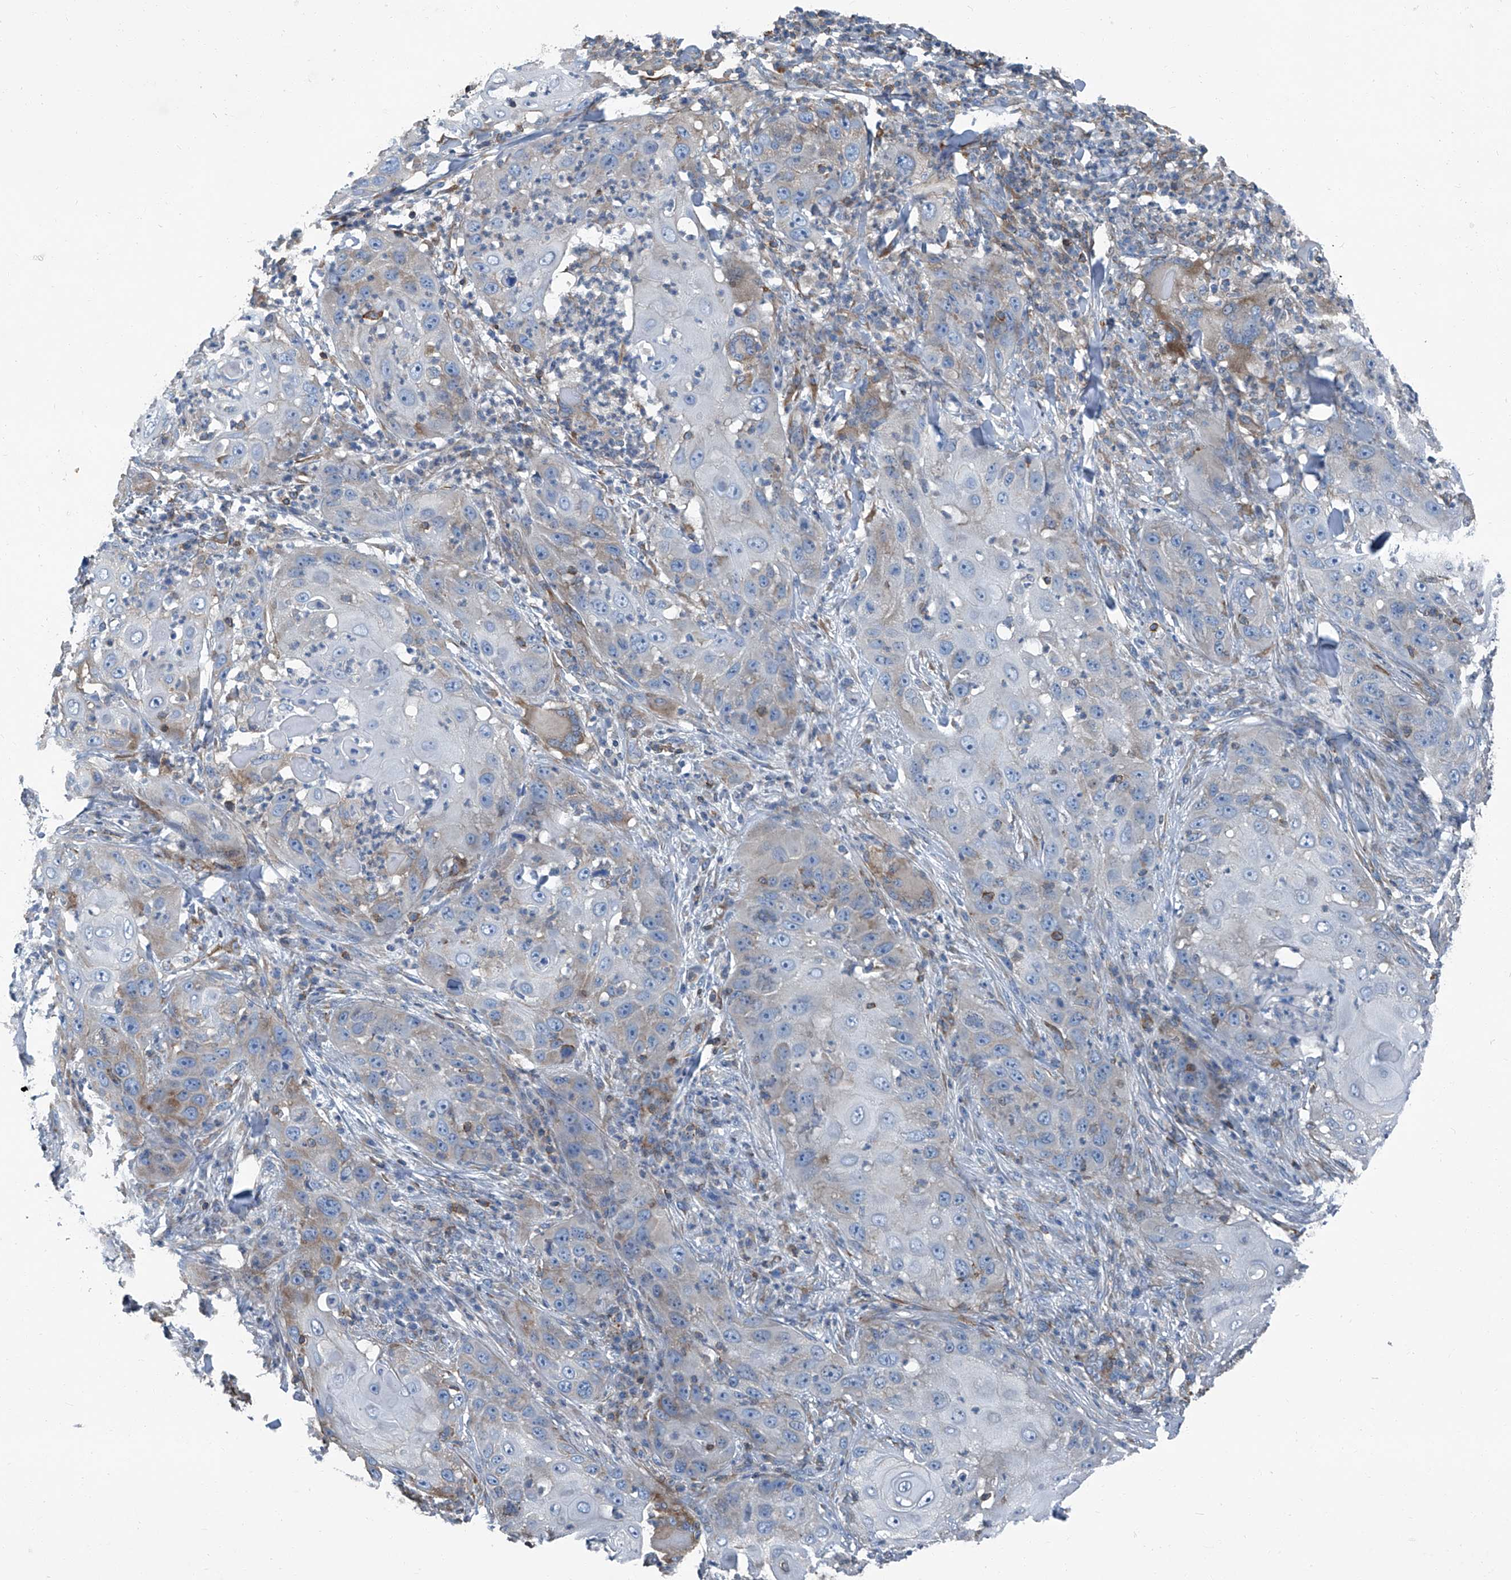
{"staining": {"intensity": "moderate", "quantity": "<25%", "location": "cytoplasmic/membranous"}, "tissue": "skin cancer", "cell_type": "Tumor cells", "image_type": "cancer", "snomed": [{"axis": "morphology", "description": "Squamous cell carcinoma, NOS"}, {"axis": "topography", "description": "Skin"}], "caption": "Immunohistochemistry (DAB) staining of squamous cell carcinoma (skin) exhibits moderate cytoplasmic/membranous protein expression in about <25% of tumor cells. (IHC, brightfield microscopy, high magnification).", "gene": "SEPTIN7", "patient": {"sex": "female", "age": 44}}